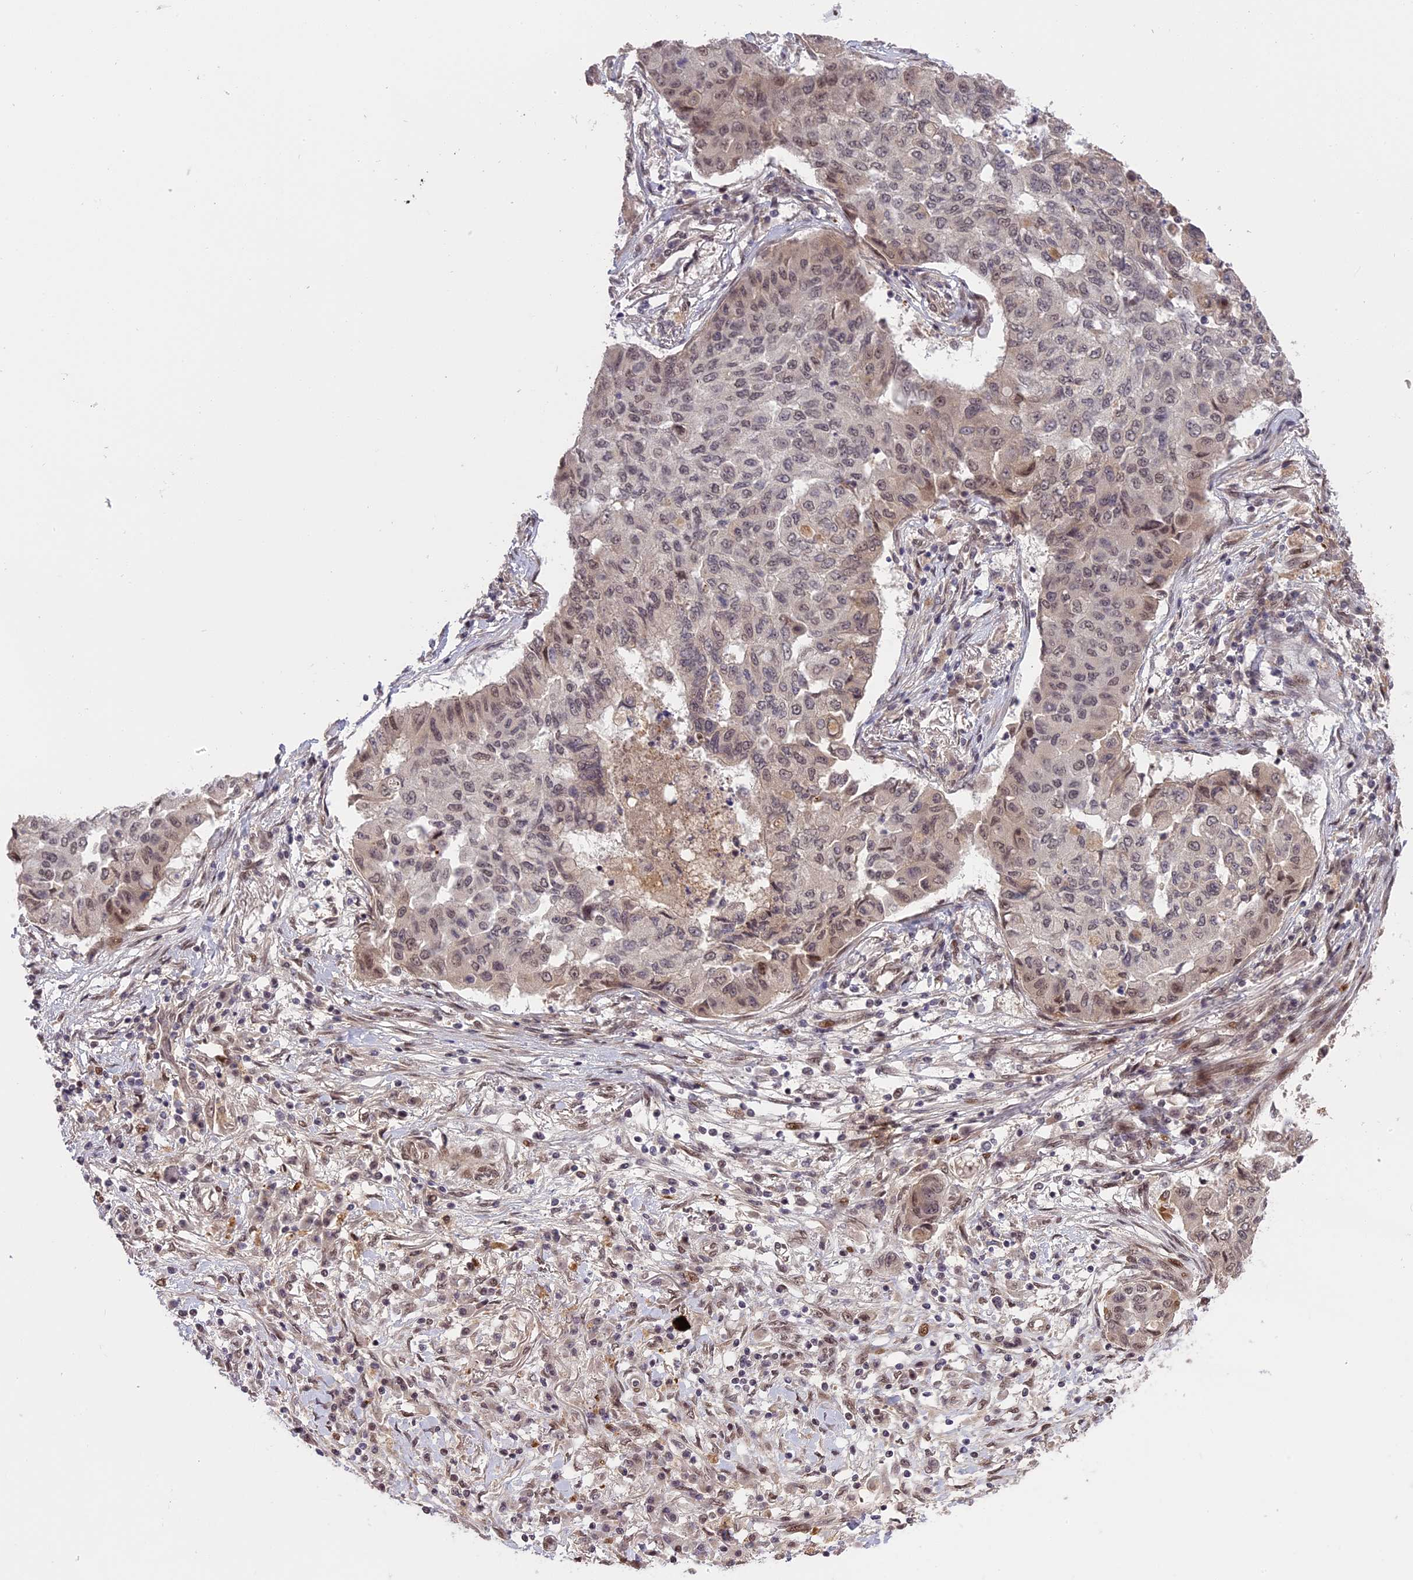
{"staining": {"intensity": "weak", "quantity": "<25%", "location": "nuclear"}, "tissue": "lung cancer", "cell_type": "Tumor cells", "image_type": "cancer", "snomed": [{"axis": "morphology", "description": "Squamous cell carcinoma, NOS"}, {"axis": "topography", "description": "Lung"}], "caption": "High magnification brightfield microscopy of lung cancer (squamous cell carcinoma) stained with DAB (brown) and counterstained with hematoxylin (blue): tumor cells show no significant expression.", "gene": "PRELID2", "patient": {"sex": "male", "age": 74}}